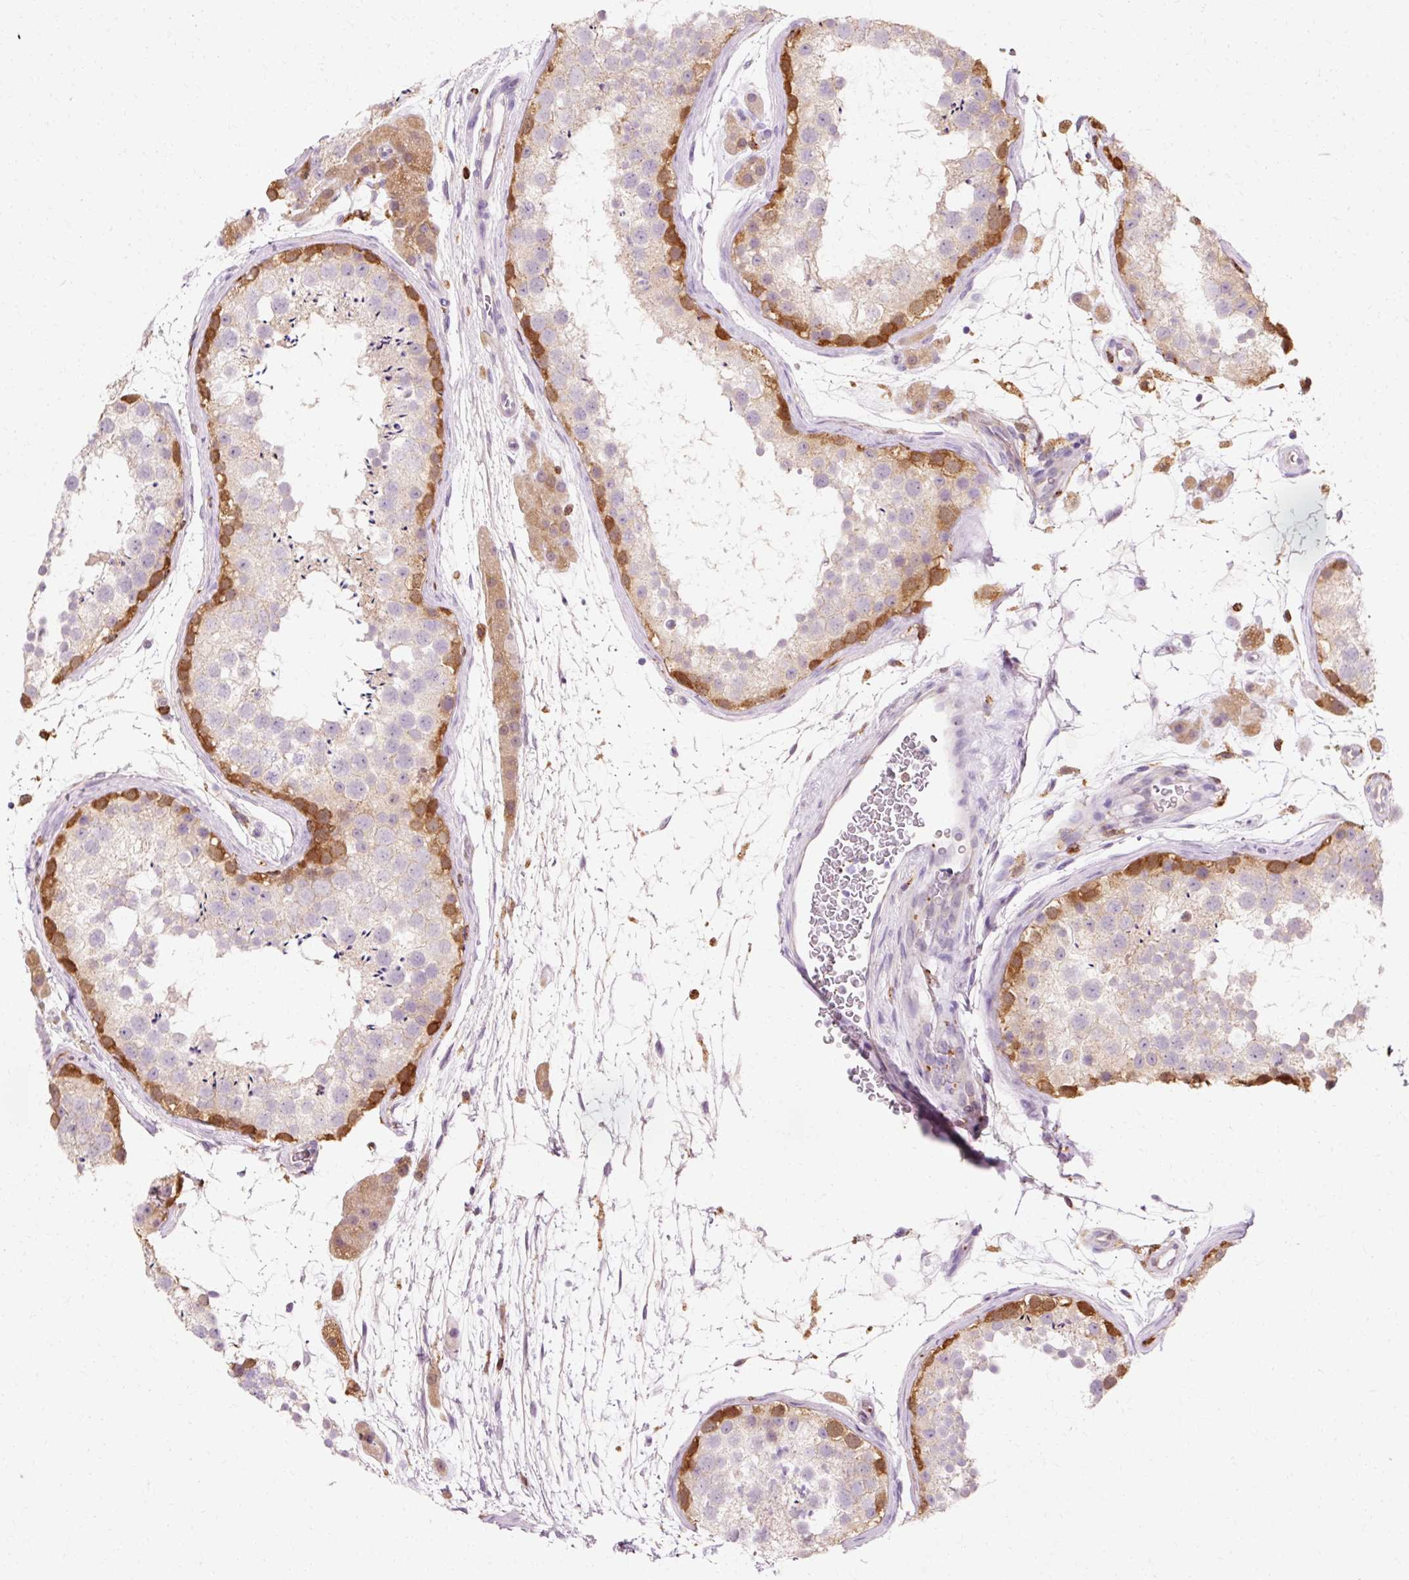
{"staining": {"intensity": "strong", "quantity": "<25%", "location": "cytoplasmic/membranous"}, "tissue": "testis", "cell_type": "Cells in seminiferous ducts", "image_type": "normal", "snomed": [{"axis": "morphology", "description": "Normal tissue, NOS"}, {"axis": "topography", "description": "Testis"}], "caption": "Strong cytoplasmic/membranous expression for a protein is identified in approximately <25% of cells in seminiferous ducts of unremarkable testis using immunohistochemistry.", "gene": "GPX1", "patient": {"sex": "male", "age": 41}}